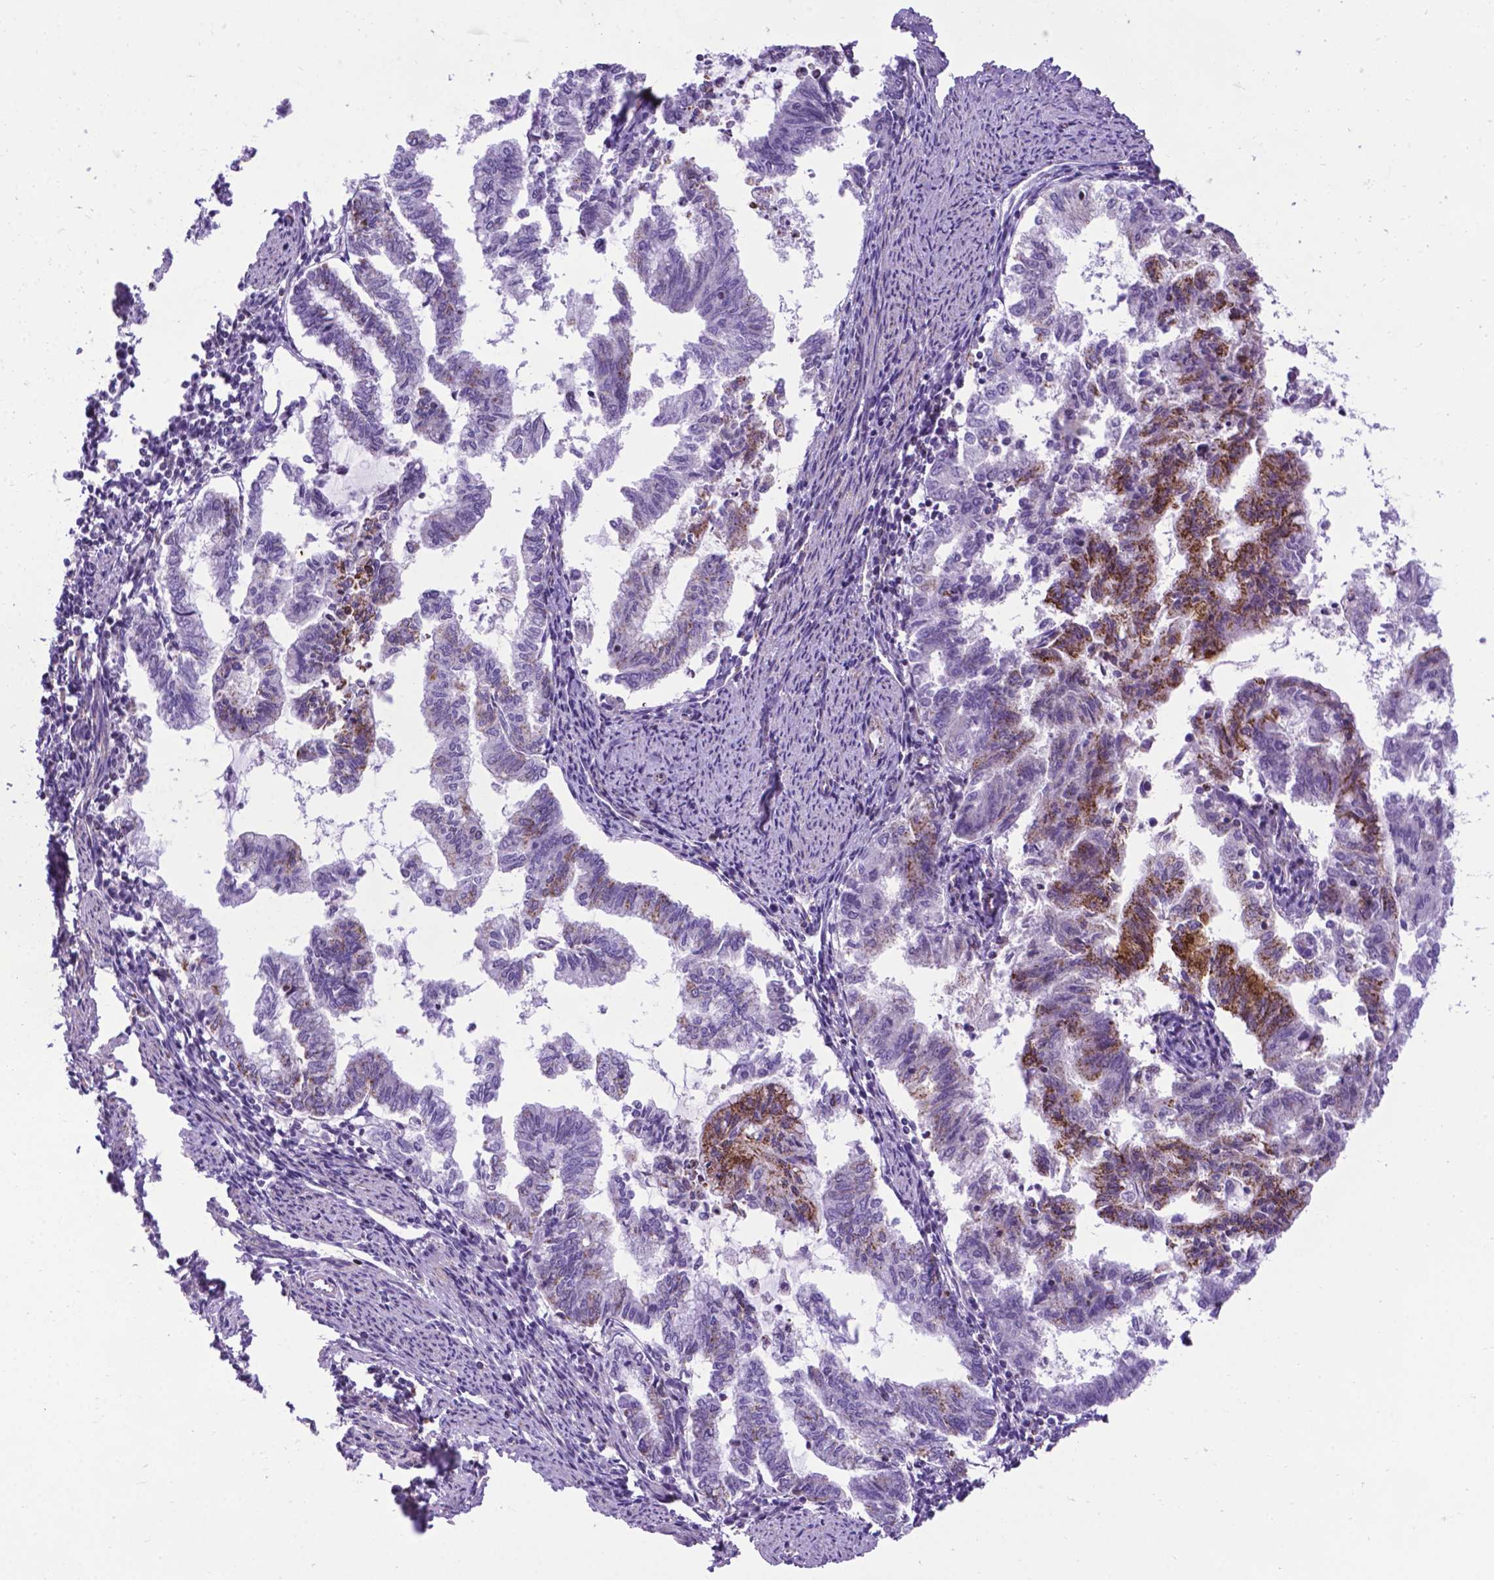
{"staining": {"intensity": "strong", "quantity": "<25%", "location": "cytoplasmic/membranous"}, "tissue": "endometrial cancer", "cell_type": "Tumor cells", "image_type": "cancer", "snomed": [{"axis": "morphology", "description": "Adenocarcinoma, NOS"}, {"axis": "topography", "description": "Endometrium"}], "caption": "There is medium levels of strong cytoplasmic/membranous staining in tumor cells of endometrial cancer (adenocarcinoma), as demonstrated by immunohistochemical staining (brown color).", "gene": "POU3F3", "patient": {"sex": "female", "age": 79}}